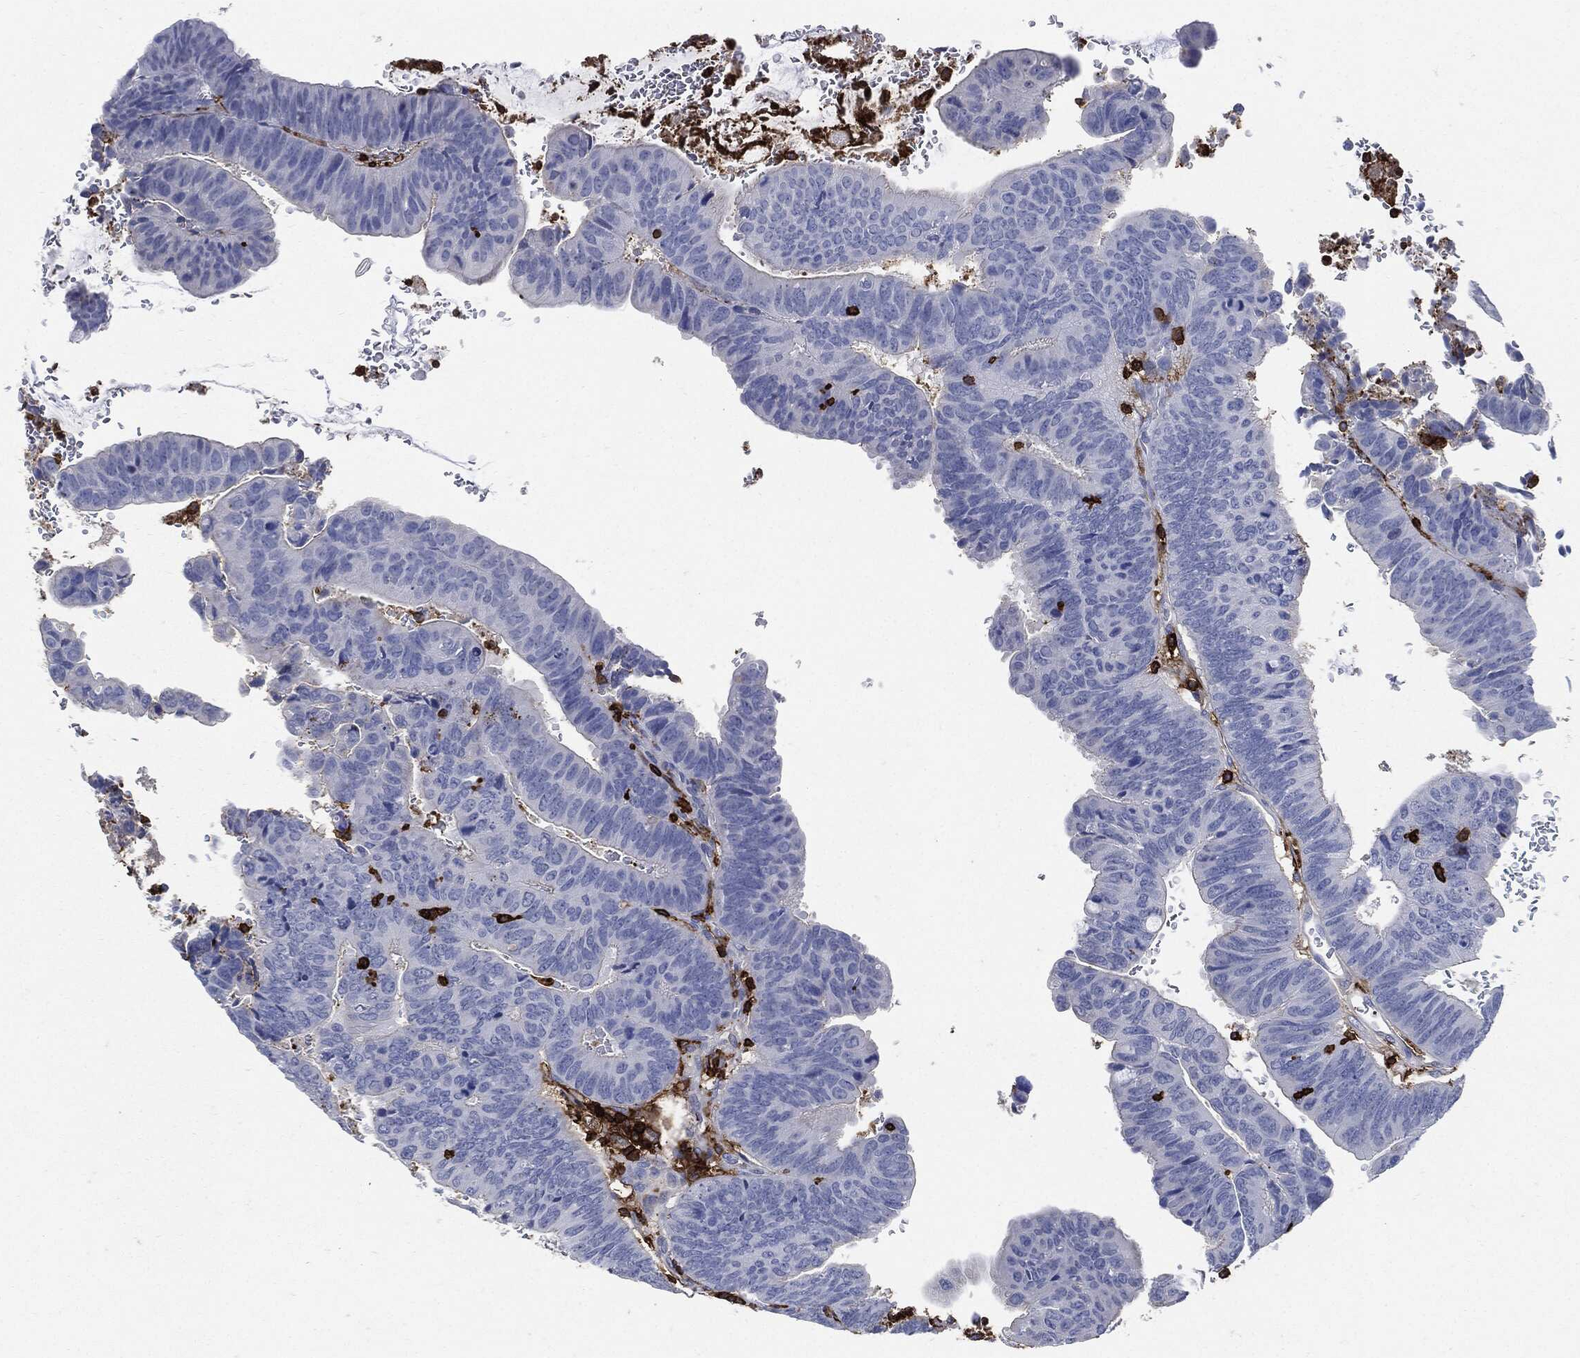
{"staining": {"intensity": "negative", "quantity": "none", "location": "none"}, "tissue": "colorectal cancer", "cell_type": "Tumor cells", "image_type": "cancer", "snomed": [{"axis": "morphology", "description": "Normal tissue, NOS"}, {"axis": "morphology", "description": "Adenocarcinoma, NOS"}, {"axis": "topography", "description": "Rectum"}], "caption": "Human colorectal cancer stained for a protein using IHC demonstrates no positivity in tumor cells.", "gene": "PTPRC", "patient": {"sex": "male", "age": 92}}